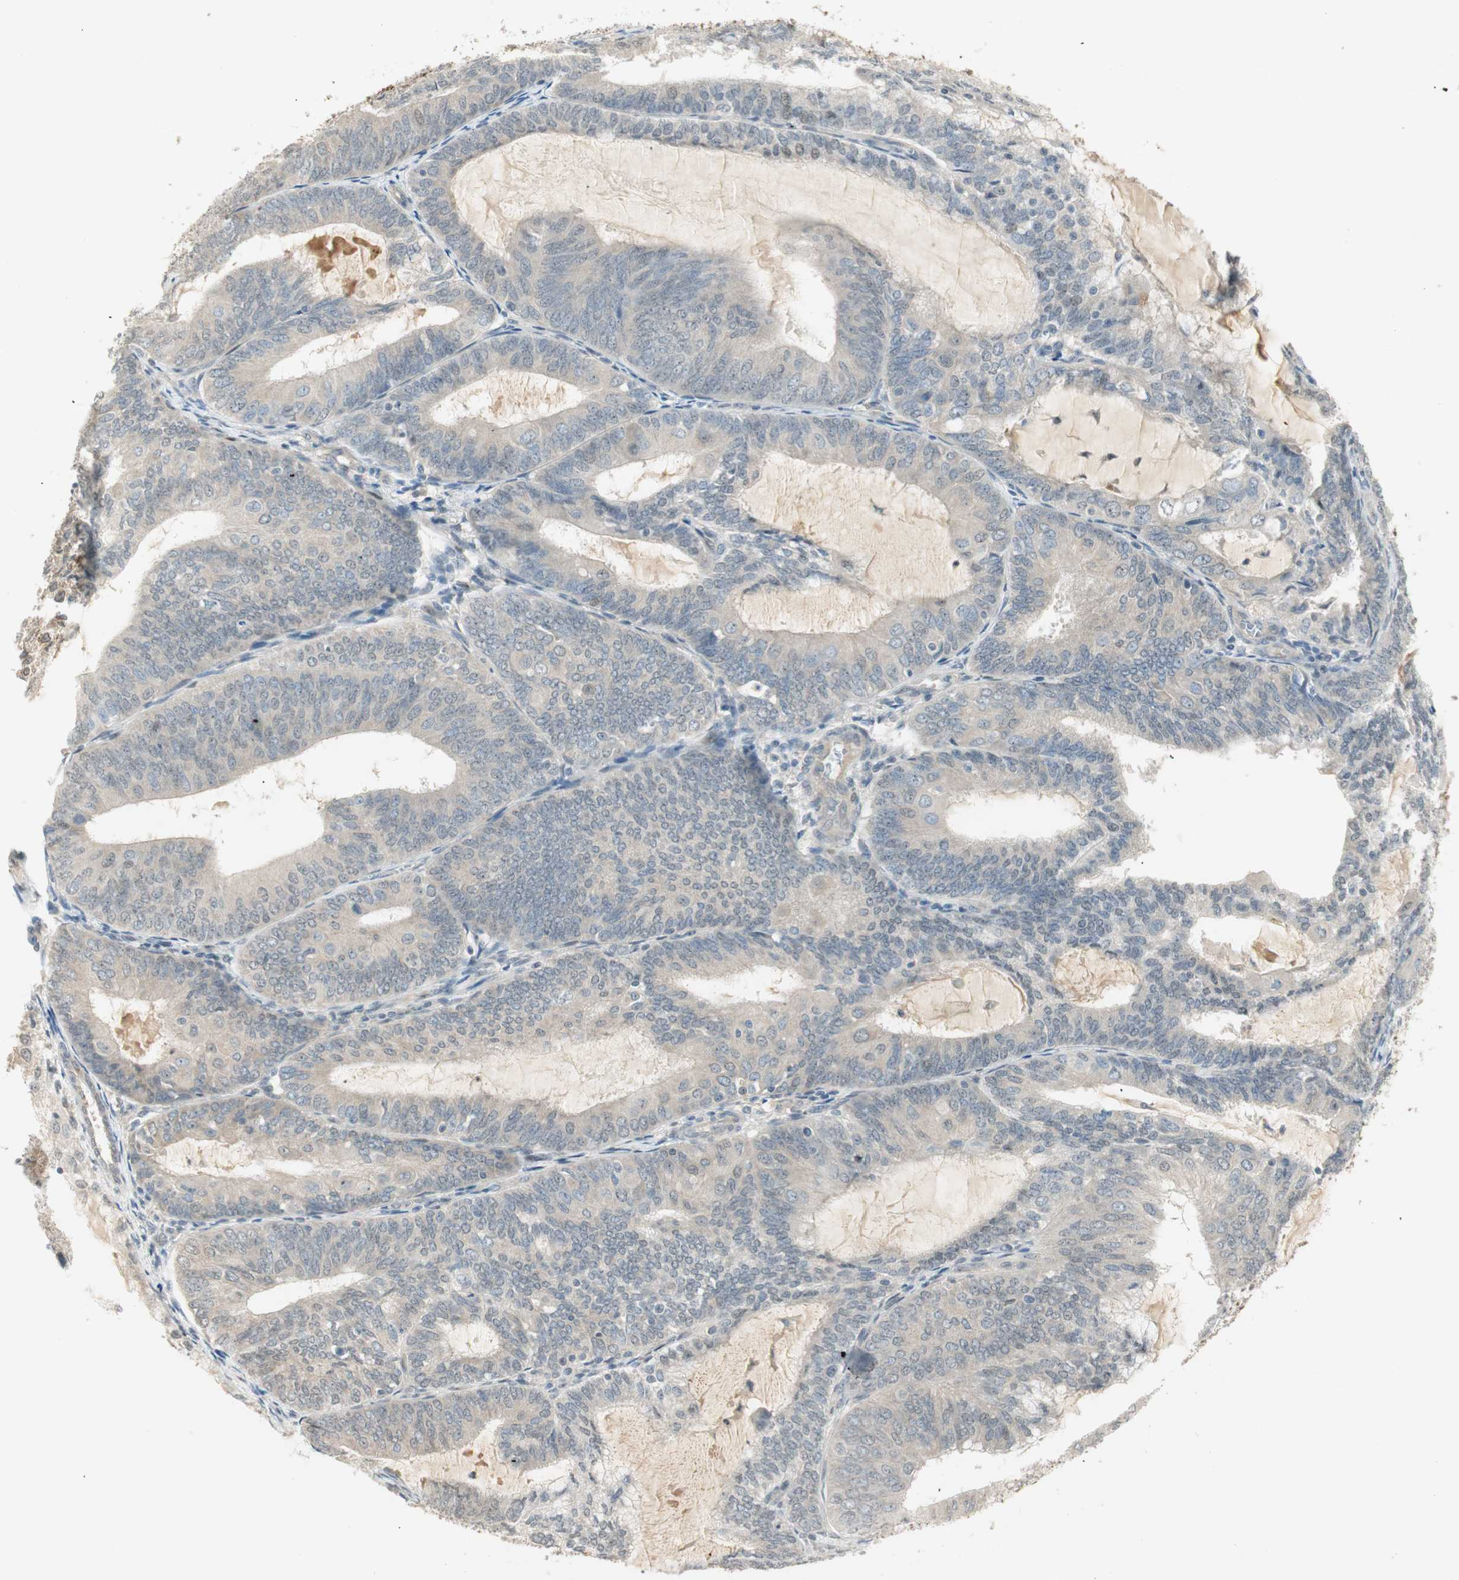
{"staining": {"intensity": "weak", "quantity": ">75%", "location": "cytoplasmic/membranous"}, "tissue": "endometrial cancer", "cell_type": "Tumor cells", "image_type": "cancer", "snomed": [{"axis": "morphology", "description": "Adenocarcinoma, NOS"}, {"axis": "topography", "description": "Endometrium"}], "caption": "A high-resolution photomicrograph shows immunohistochemistry staining of endometrial cancer, which exhibits weak cytoplasmic/membranous expression in about >75% of tumor cells.", "gene": "ACSL5", "patient": {"sex": "female", "age": 81}}